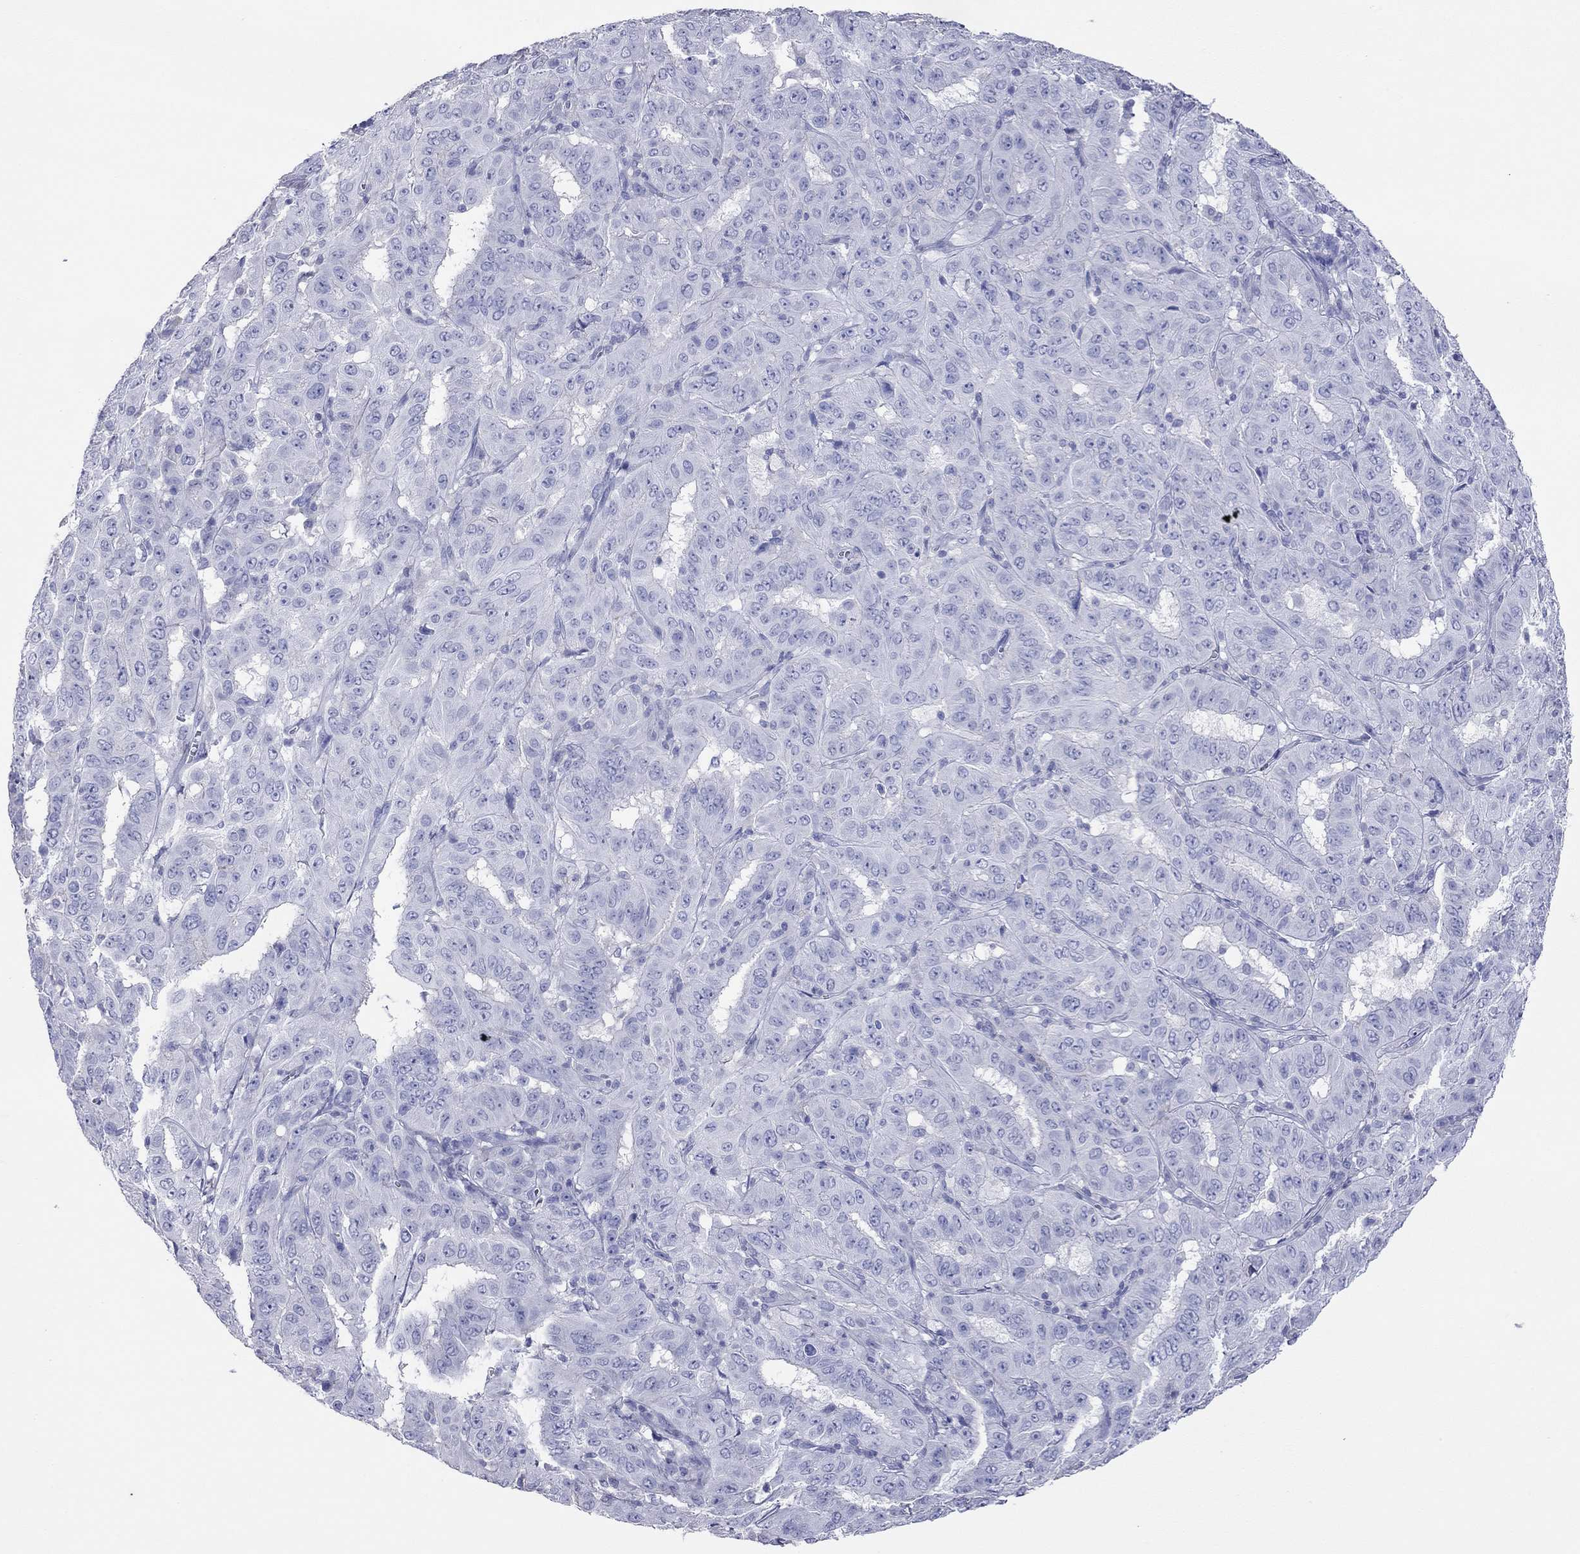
{"staining": {"intensity": "negative", "quantity": "none", "location": "none"}, "tissue": "pancreatic cancer", "cell_type": "Tumor cells", "image_type": "cancer", "snomed": [{"axis": "morphology", "description": "Adenocarcinoma, NOS"}, {"axis": "topography", "description": "Pancreas"}], "caption": "The micrograph reveals no staining of tumor cells in adenocarcinoma (pancreatic).", "gene": "ACTL7B", "patient": {"sex": "male", "age": 63}}